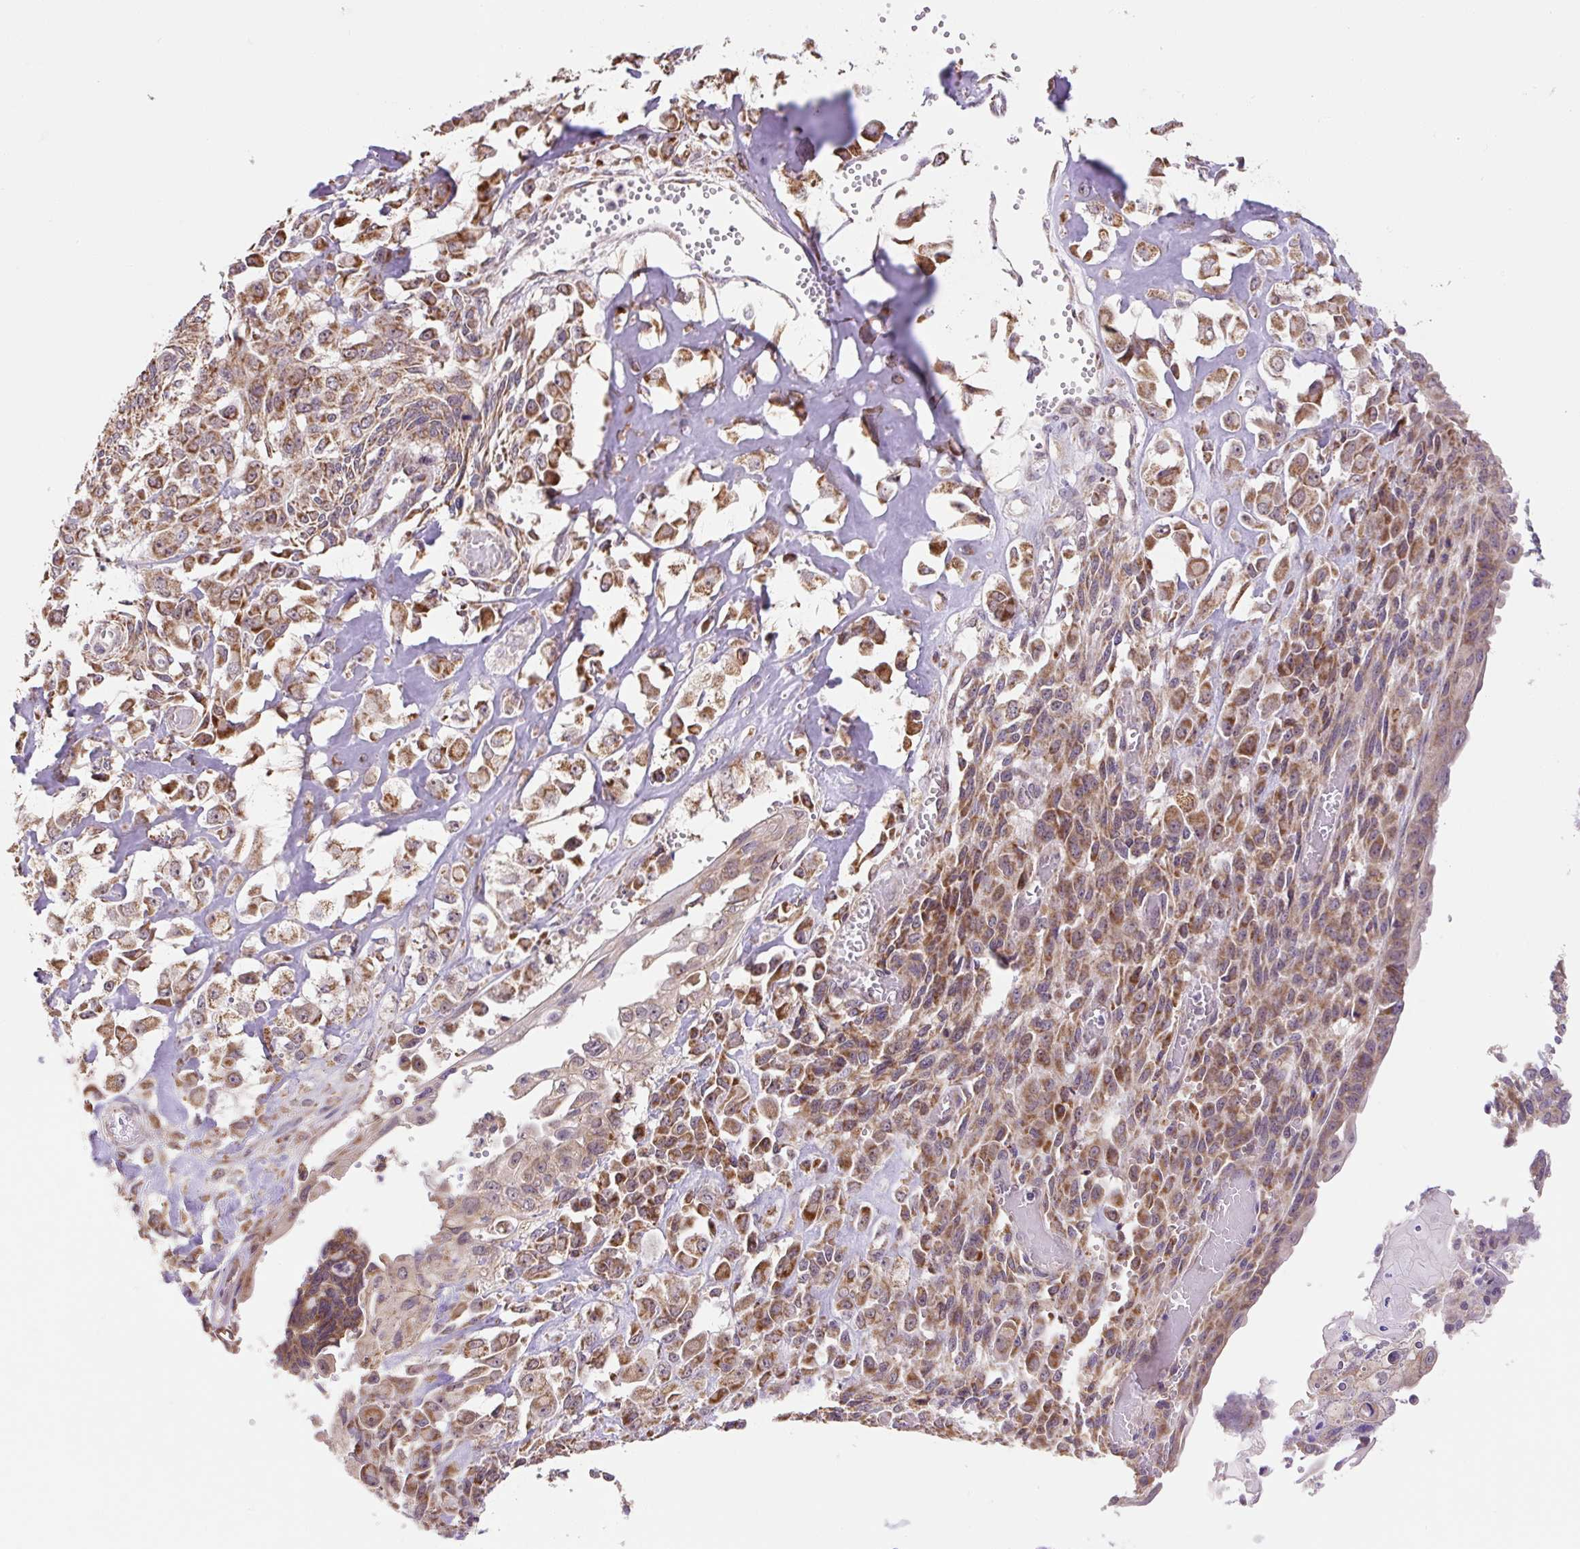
{"staining": {"intensity": "strong", "quantity": ">75%", "location": "cytoplasmic/membranous"}, "tissue": "endometrial cancer", "cell_type": "Tumor cells", "image_type": "cancer", "snomed": [{"axis": "morphology", "description": "Adenocarcinoma, NOS"}, {"axis": "topography", "description": "Endometrium"}], "caption": "Endometrial adenocarcinoma tissue demonstrates strong cytoplasmic/membranous staining in about >75% of tumor cells", "gene": "MFSD9", "patient": {"sex": "female", "age": 32}}